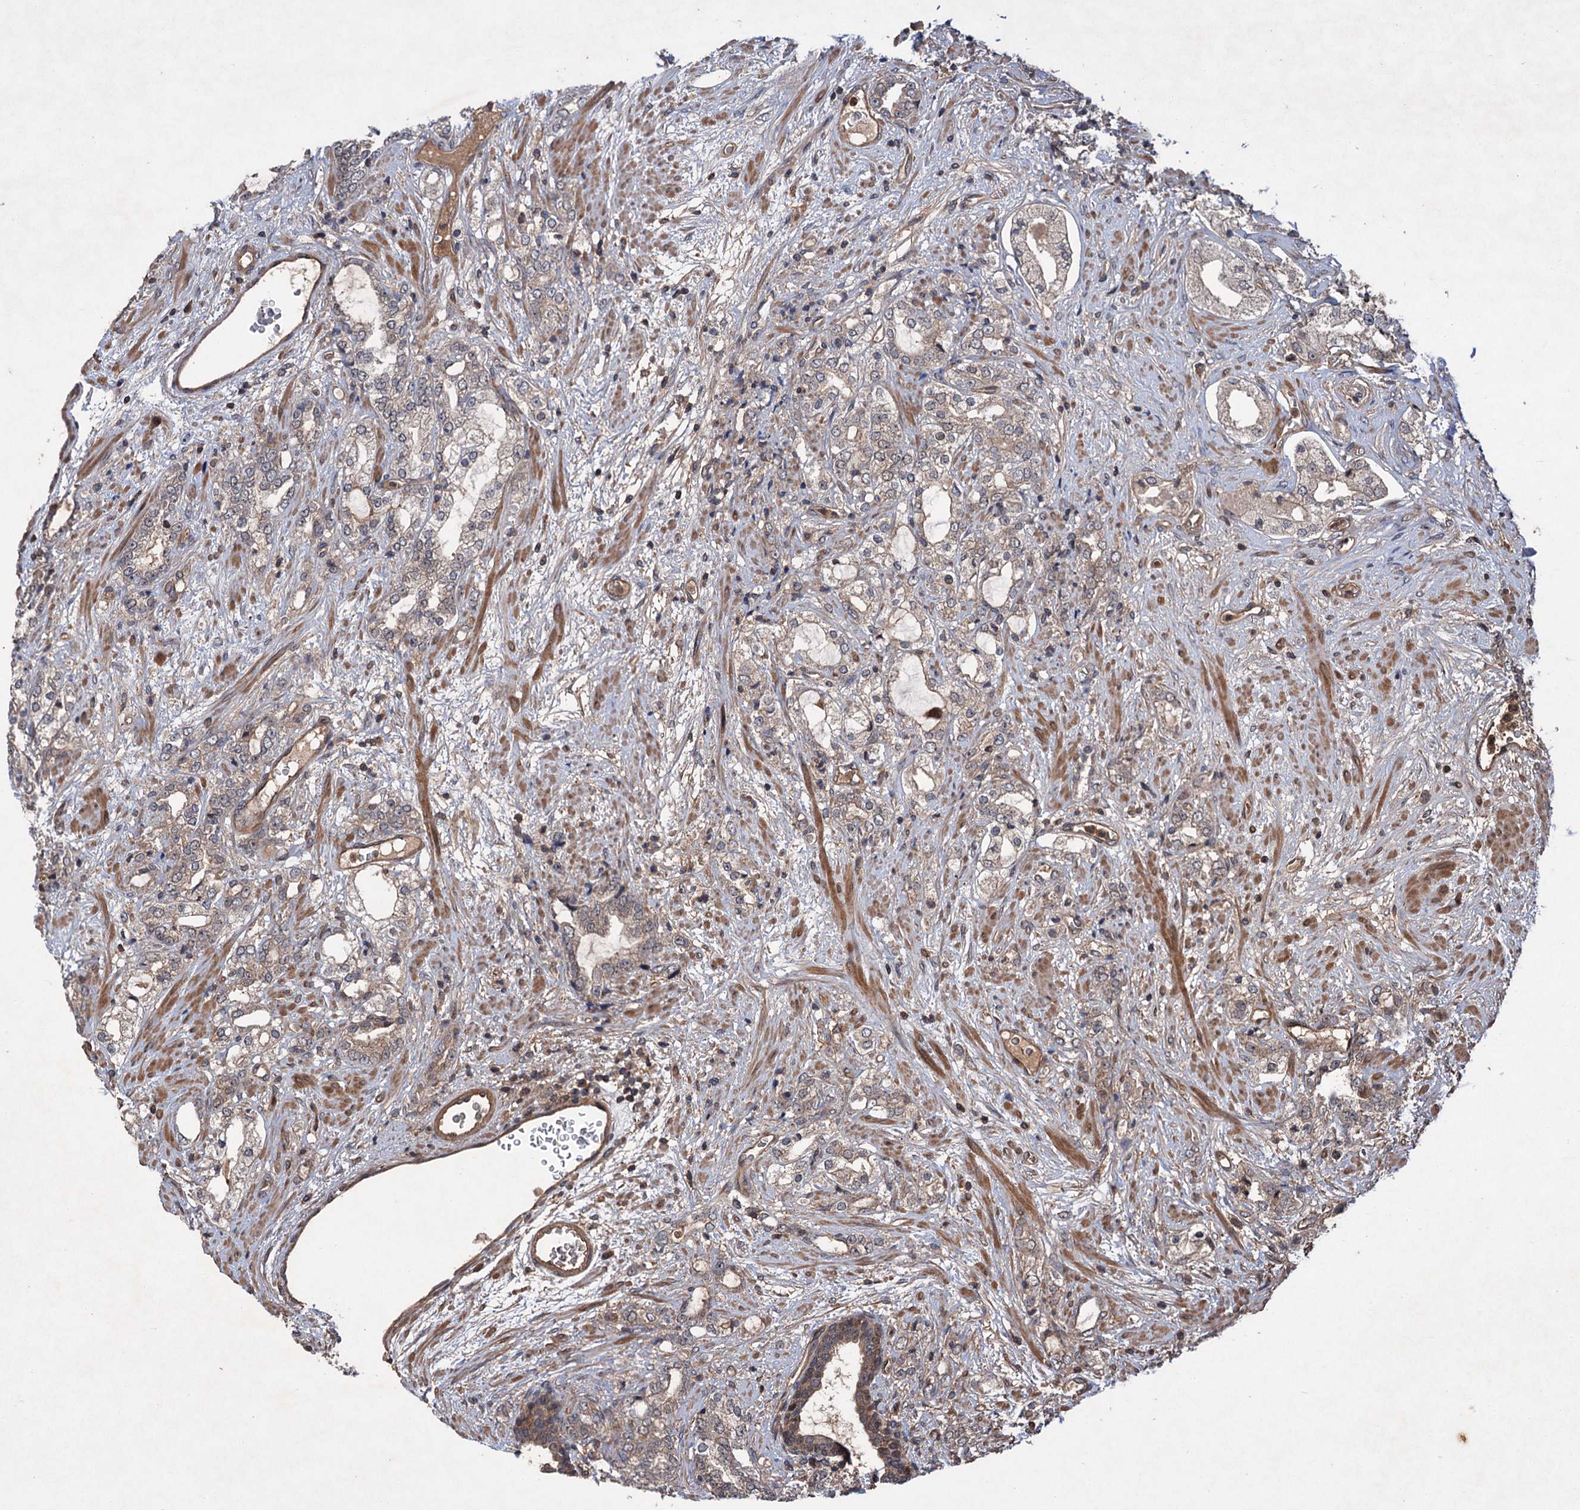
{"staining": {"intensity": "weak", "quantity": ">75%", "location": "cytoplasmic/membranous"}, "tissue": "prostate cancer", "cell_type": "Tumor cells", "image_type": "cancer", "snomed": [{"axis": "morphology", "description": "Adenocarcinoma, High grade"}, {"axis": "topography", "description": "Prostate"}], "caption": "This is a histology image of immunohistochemistry staining of prostate cancer, which shows weak positivity in the cytoplasmic/membranous of tumor cells.", "gene": "ADK", "patient": {"sex": "male", "age": 64}}